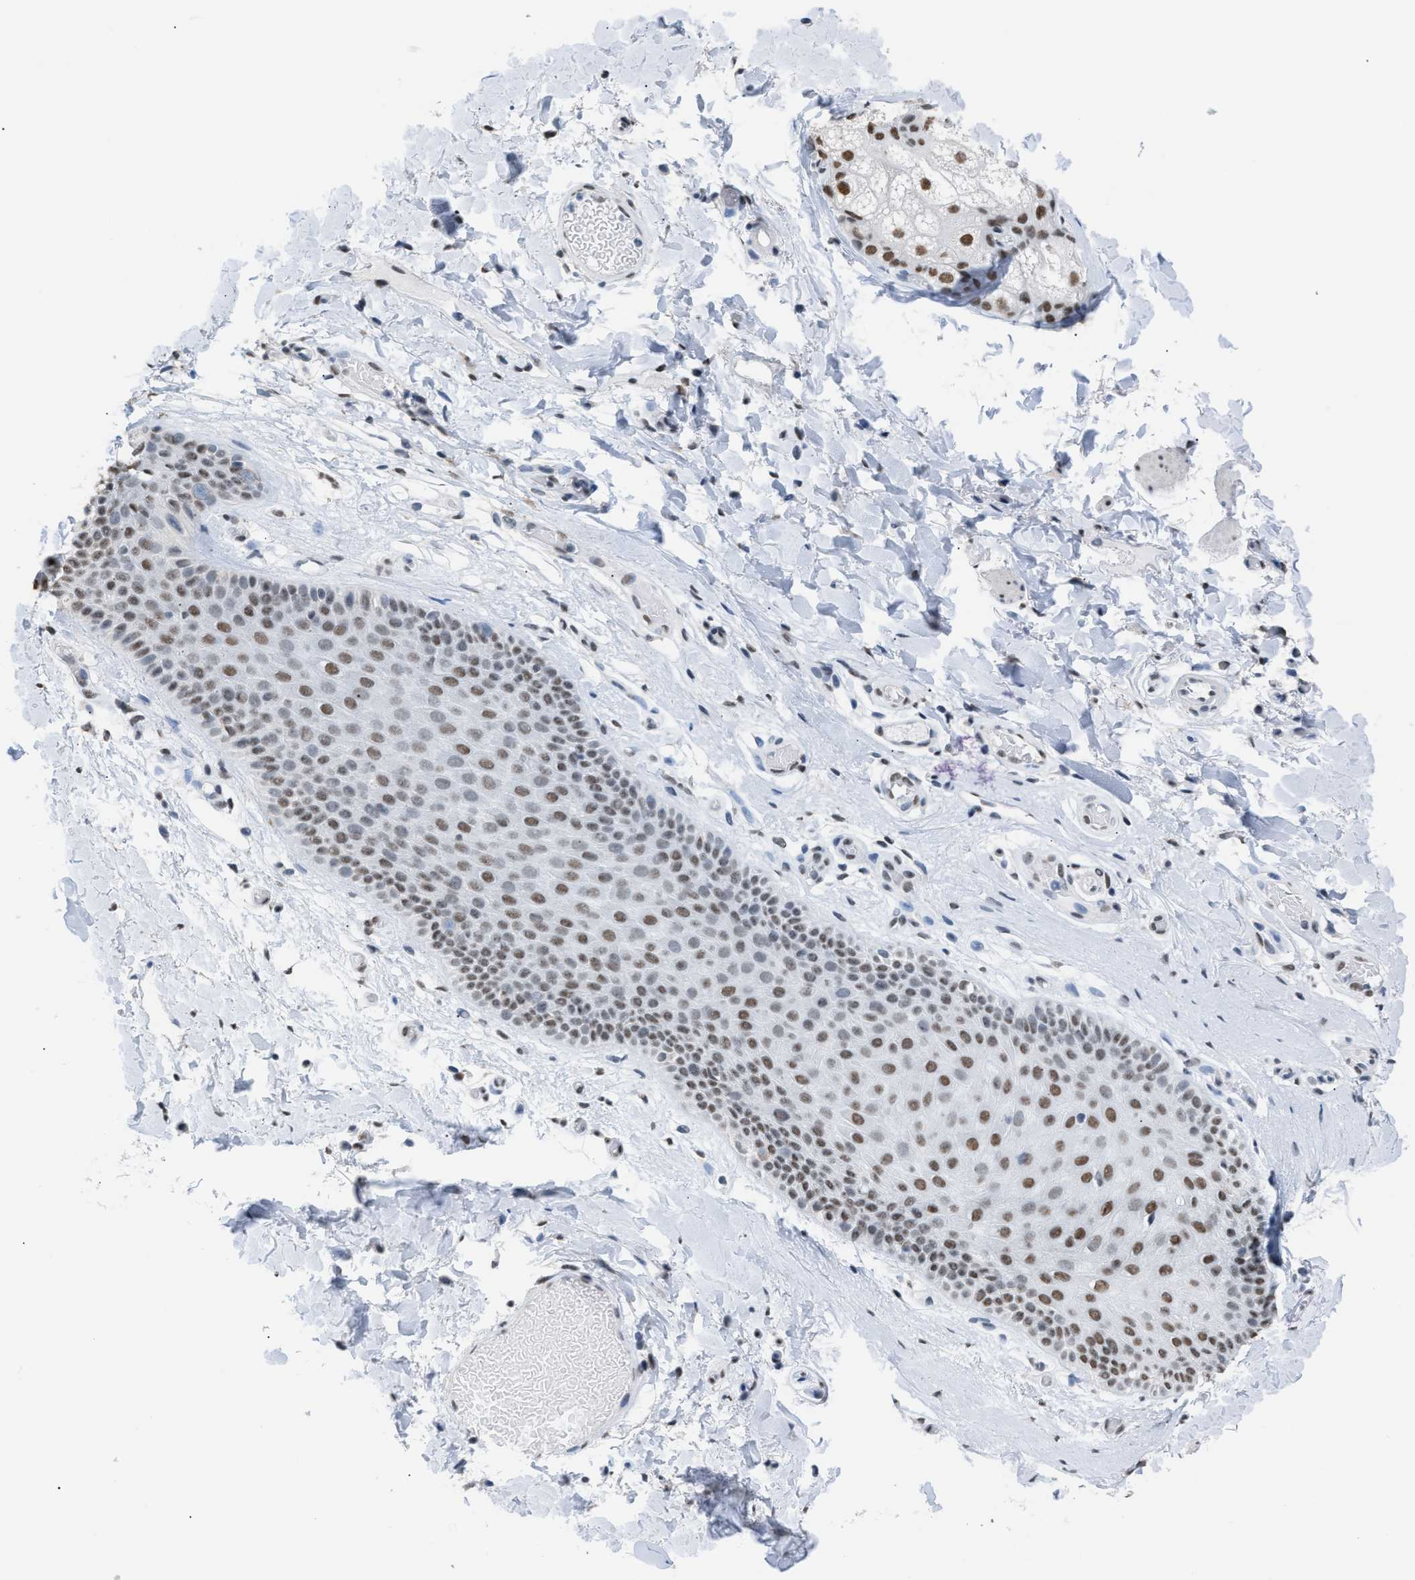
{"staining": {"intensity": "moderate", "quantity": ">75%", "location": "nuclear"}, "tissue": "skin", "cell_type": "Epidermal cells", "image_type": "normal", "snomed": [{"axis": "morphology", "description": "Normal tissue, NOS"}, {"axis": "topography", "description": "Vulva"}], "caption": "An immunohistochemistry histopathology image of benign tissue is shown. Protein staining in brown highlights moderate nuclear positivity in skin within epidermal cells. (IHC, brightfield microscopy, high magnification).", "gene": "CCAR2", "patient": {"sex": "female", "age": 73}}